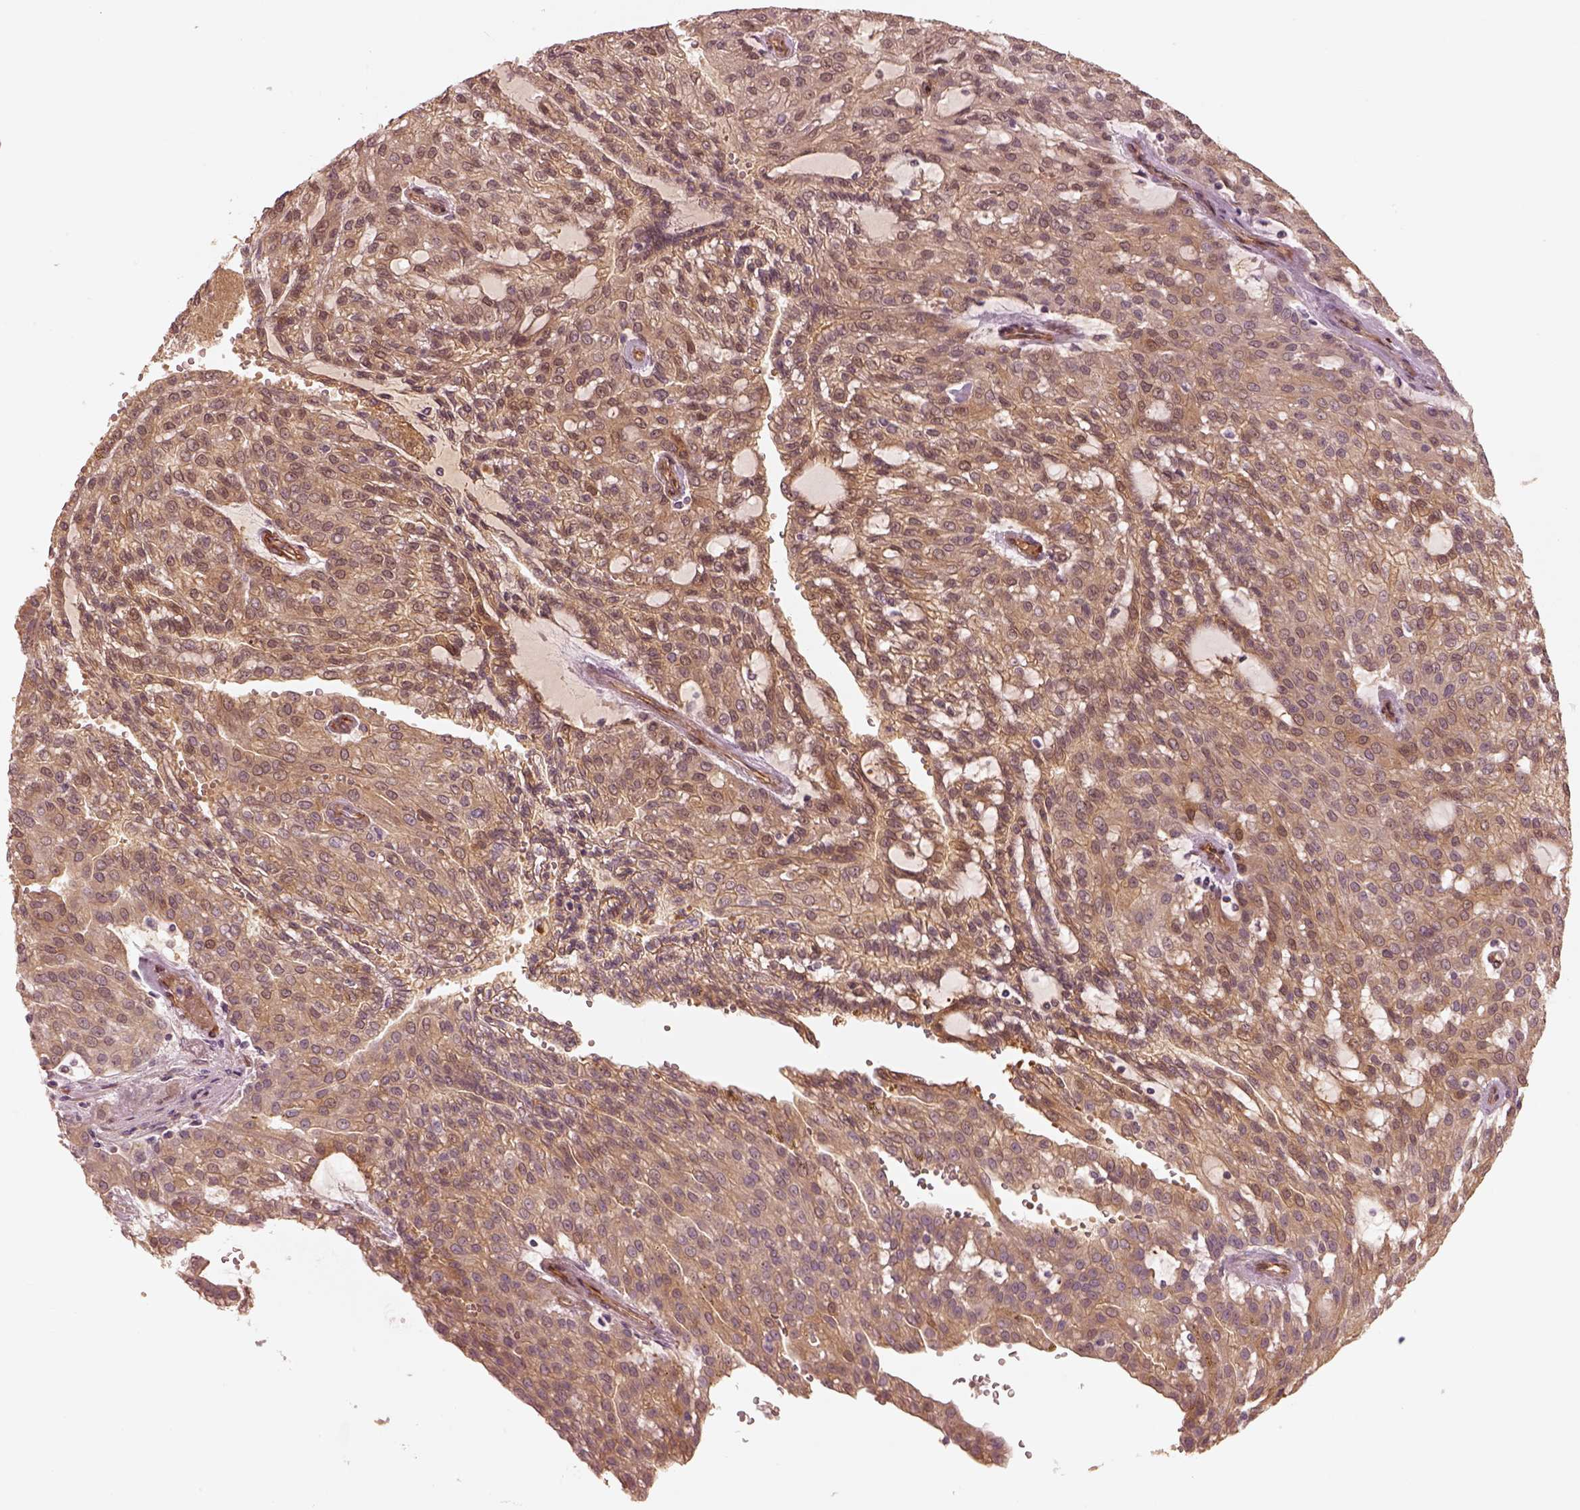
{"staining": {"intensity": "moderate", "quantity": ">75%", "location": "cytoplasmic/membranous"}, "tissue": "renal cancer", "cell_type": "Tumor cells", "image_type": "cancer", "snomed": [{"axis": "morphology", "description": "Adenocarcinoma, NOS"}, {"axis": "topography", "description": "Kidney"}], "caption": "This micrograph exhibits immunohistochemistry staining of human renal adenocarcinoma, with medium moderate cytoplasmic/membranous expression in approximately >75% of tumor cells.", "gene": "CRYM", "patient": {"sex": "male", "age": 63}}